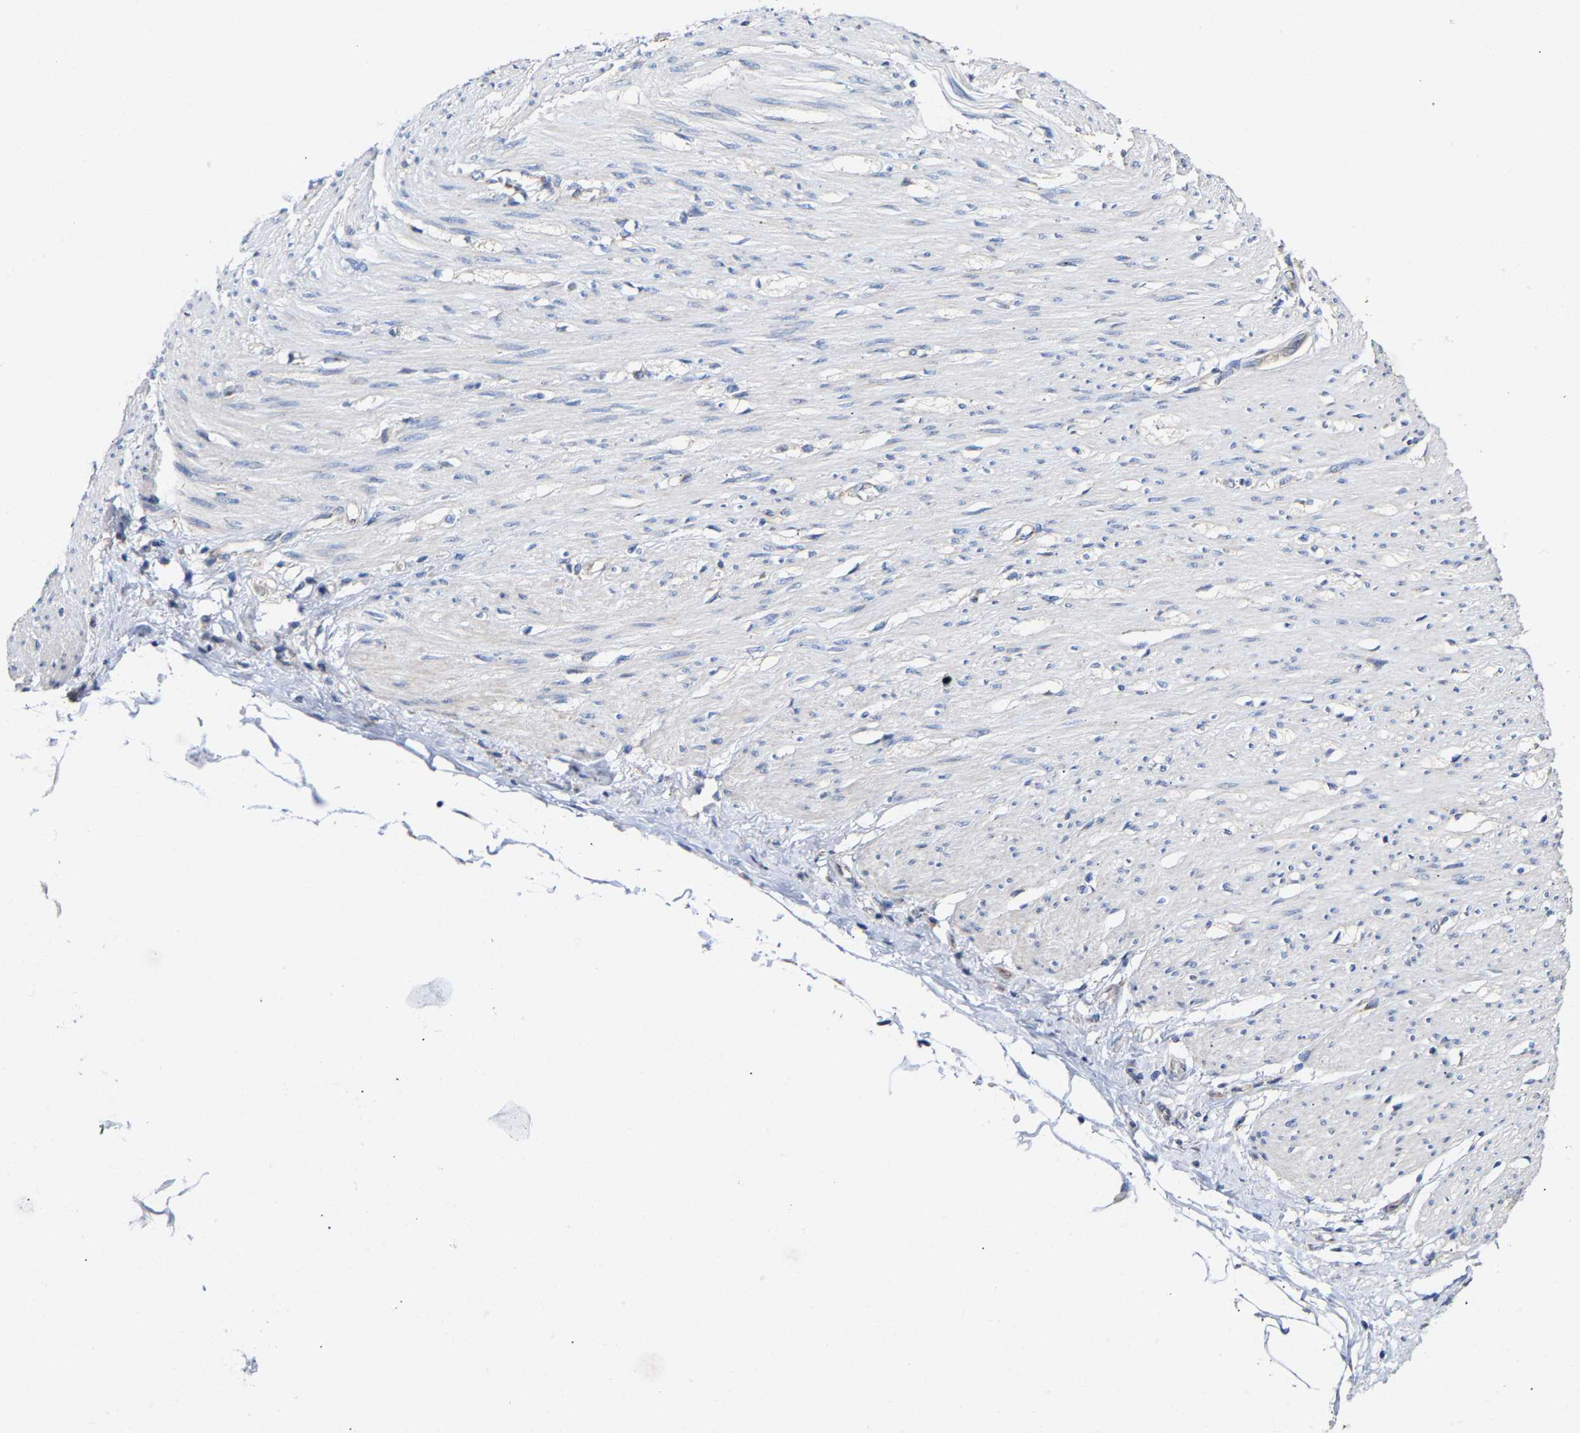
{"staining": {"intensity": "moderate", "quantity": "<25%", "location": "cytoplasmic/membranous"}, "tissue": "adipose tissue", "cell_type": "Adipocytes", "image_type": "normal", "snomed": [{"axis": "morphology", "description": "Normal tissue, NOS"}, {"axis": "morphology", "description": "Adenocarcinoma, NOS"}, {"axis": "topography", "description": "Colon"}, {"axis": "topography", "description": "Peripheral nerve tissue"}], "caption": "Protein expression by IHC shows moderate cytoplasmic/membranous expression in approximately <25% of adipocytes in benign adipose tissue.", "gene": "PPP1R15A", "patient": {"sex": "male", "age": 14}}